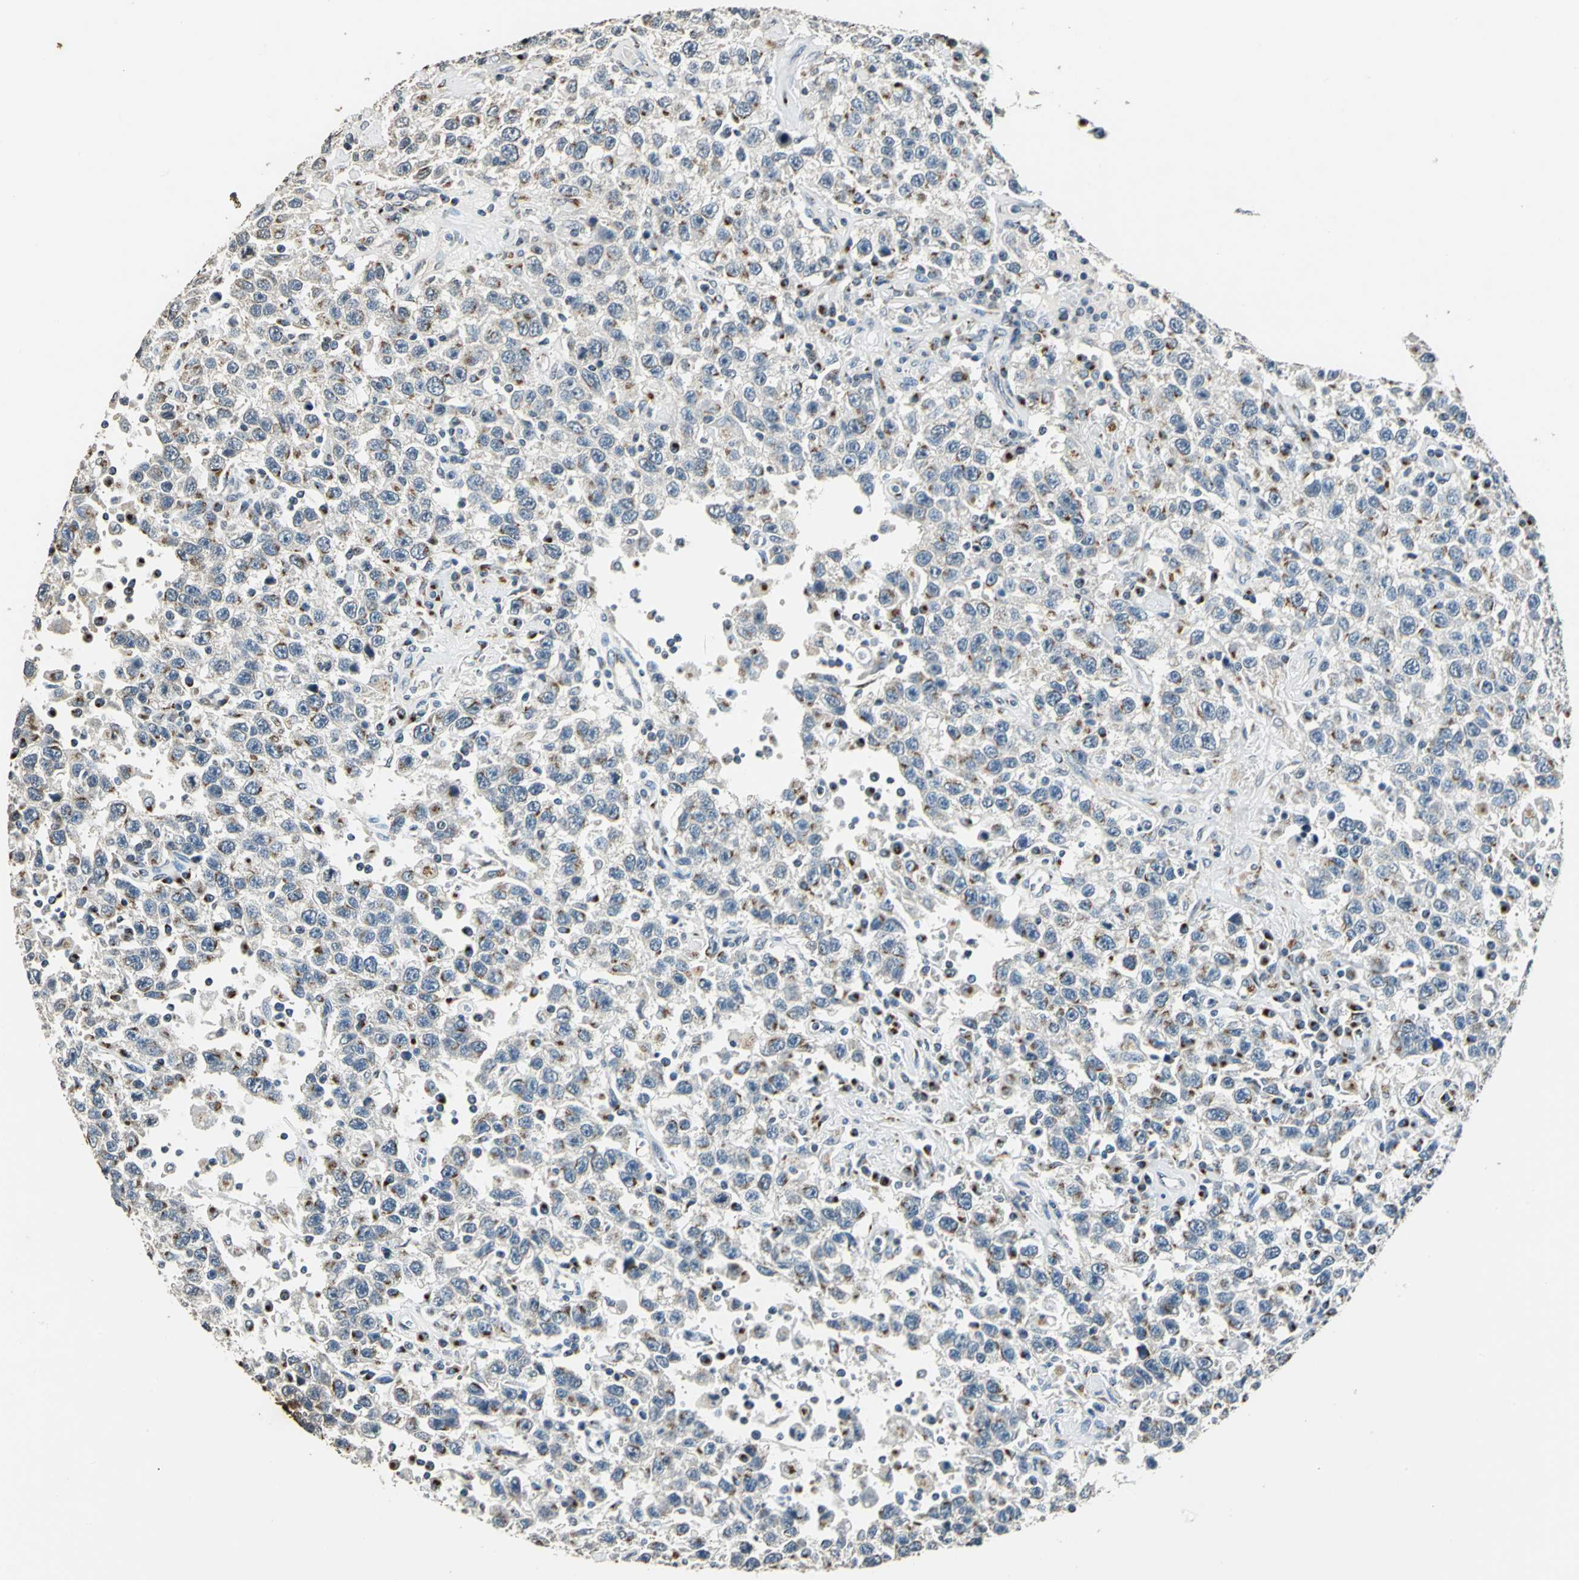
{"staining": {"intensity": "moderate", "quantity": "25%-75%", "location": "cytoplasmic/membranous"}, "tissue": "testis cancer", "cell_type": "Tumor cells", "image_type": "cancer", "snomed": [{"axis": "morphology", "description": "Seminoma, NOS"}, {"axis": "topography", "description": "Testis"}], "caption": "Testis cancer stained for a protein displays moderate cytoplasmic/membranous positivity in tumor cells.", "gene": "TMEM115", "patient": {"sex": "male", "age": 41}}